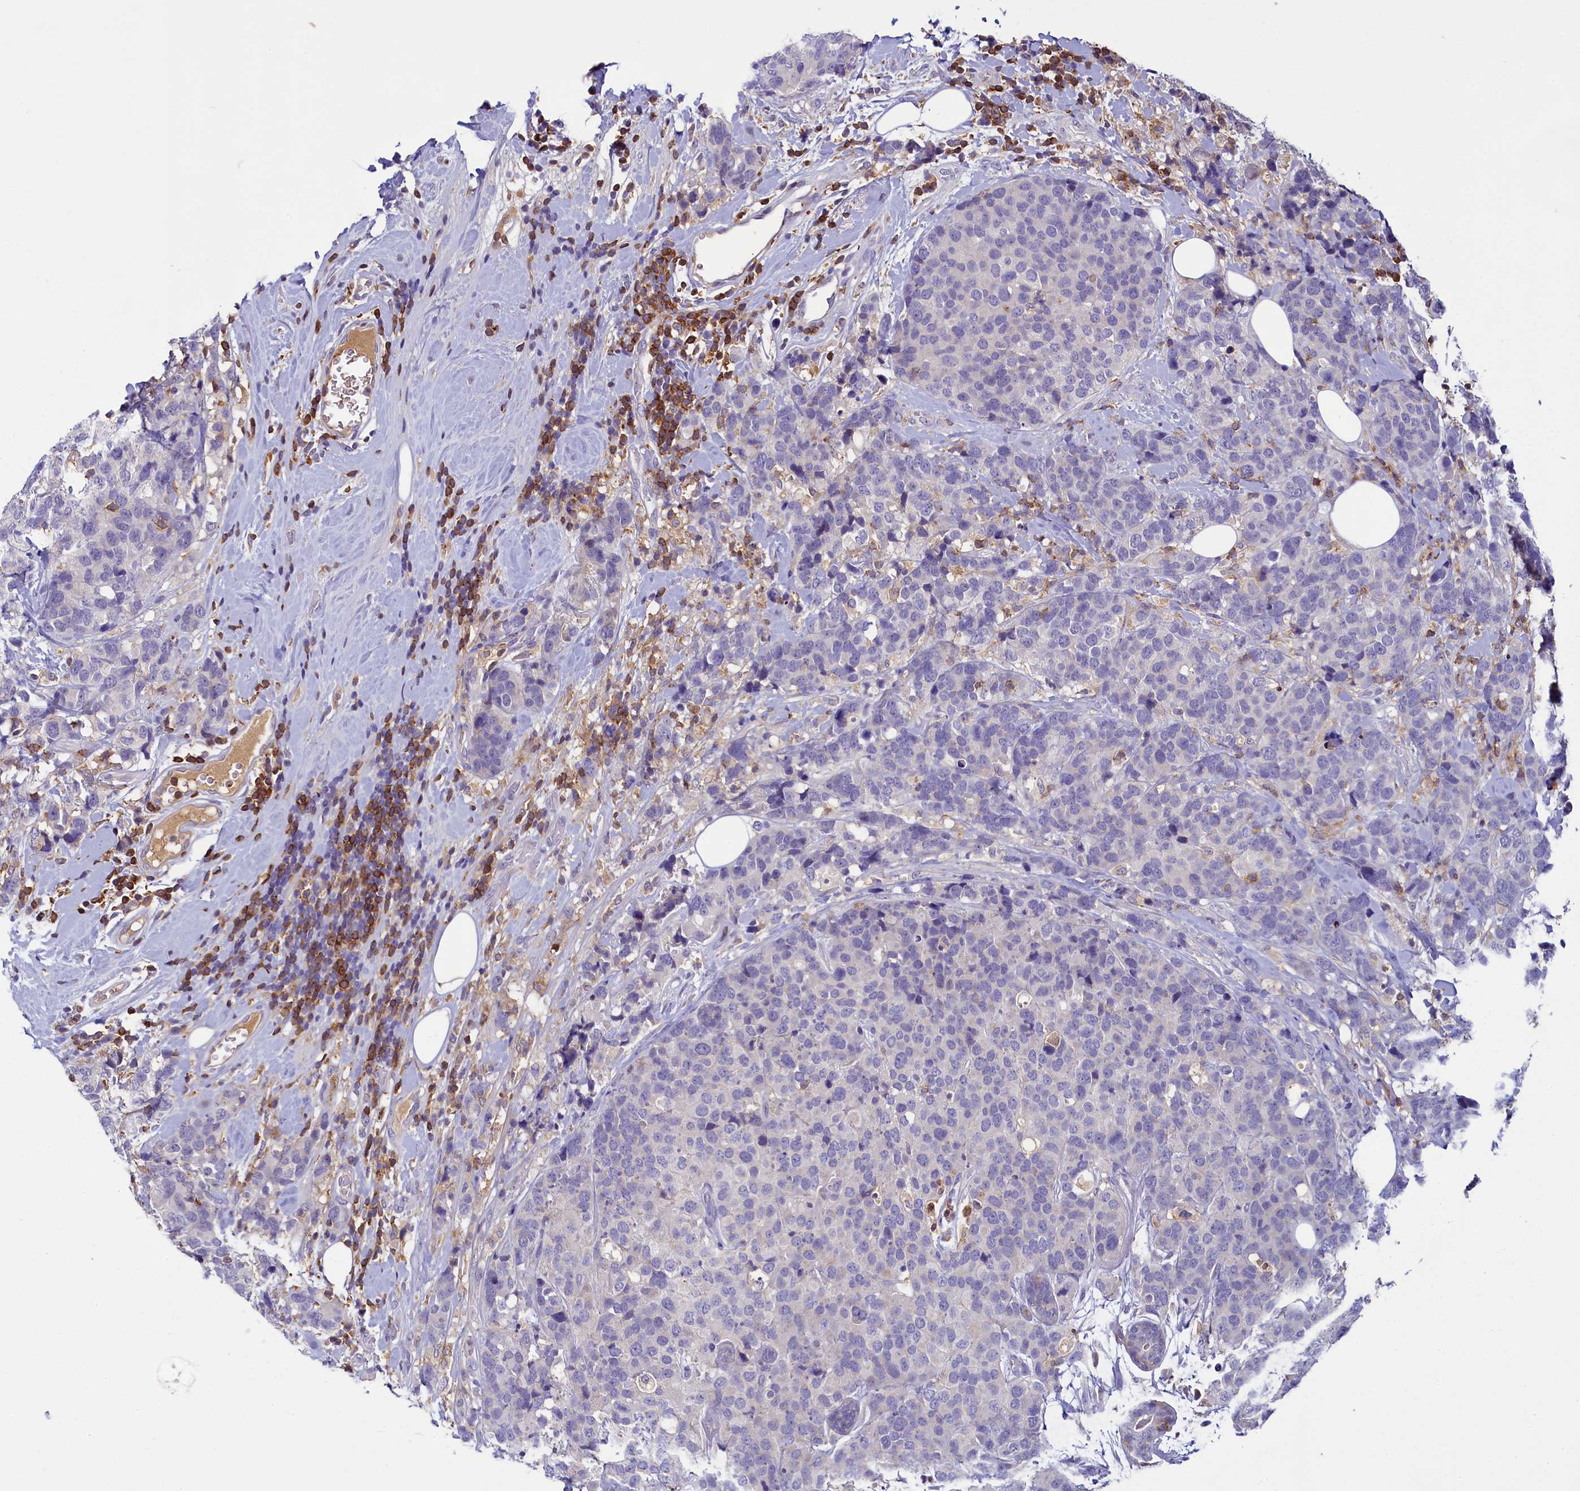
{"staining": {"intensity": "negative", "quantity": "none", "location": "none"}, "tissue": "breast cancer", "cell_type": "Tumor cells", "image_type": "cancer", "snomed": [{"axis": "morphology", "description": "Lobular carcinoma"}, {"axis": "topography", "description": "Breast"}], "caption": "This micrograph is of lobular carcinoma (breast) stained with IHC to label a protein in brown with the nuclei are counter-stained blue. There is no expression in tumor cells.", "gene": "FGFR2", "patient": {"sex": "female", "age": 59}}